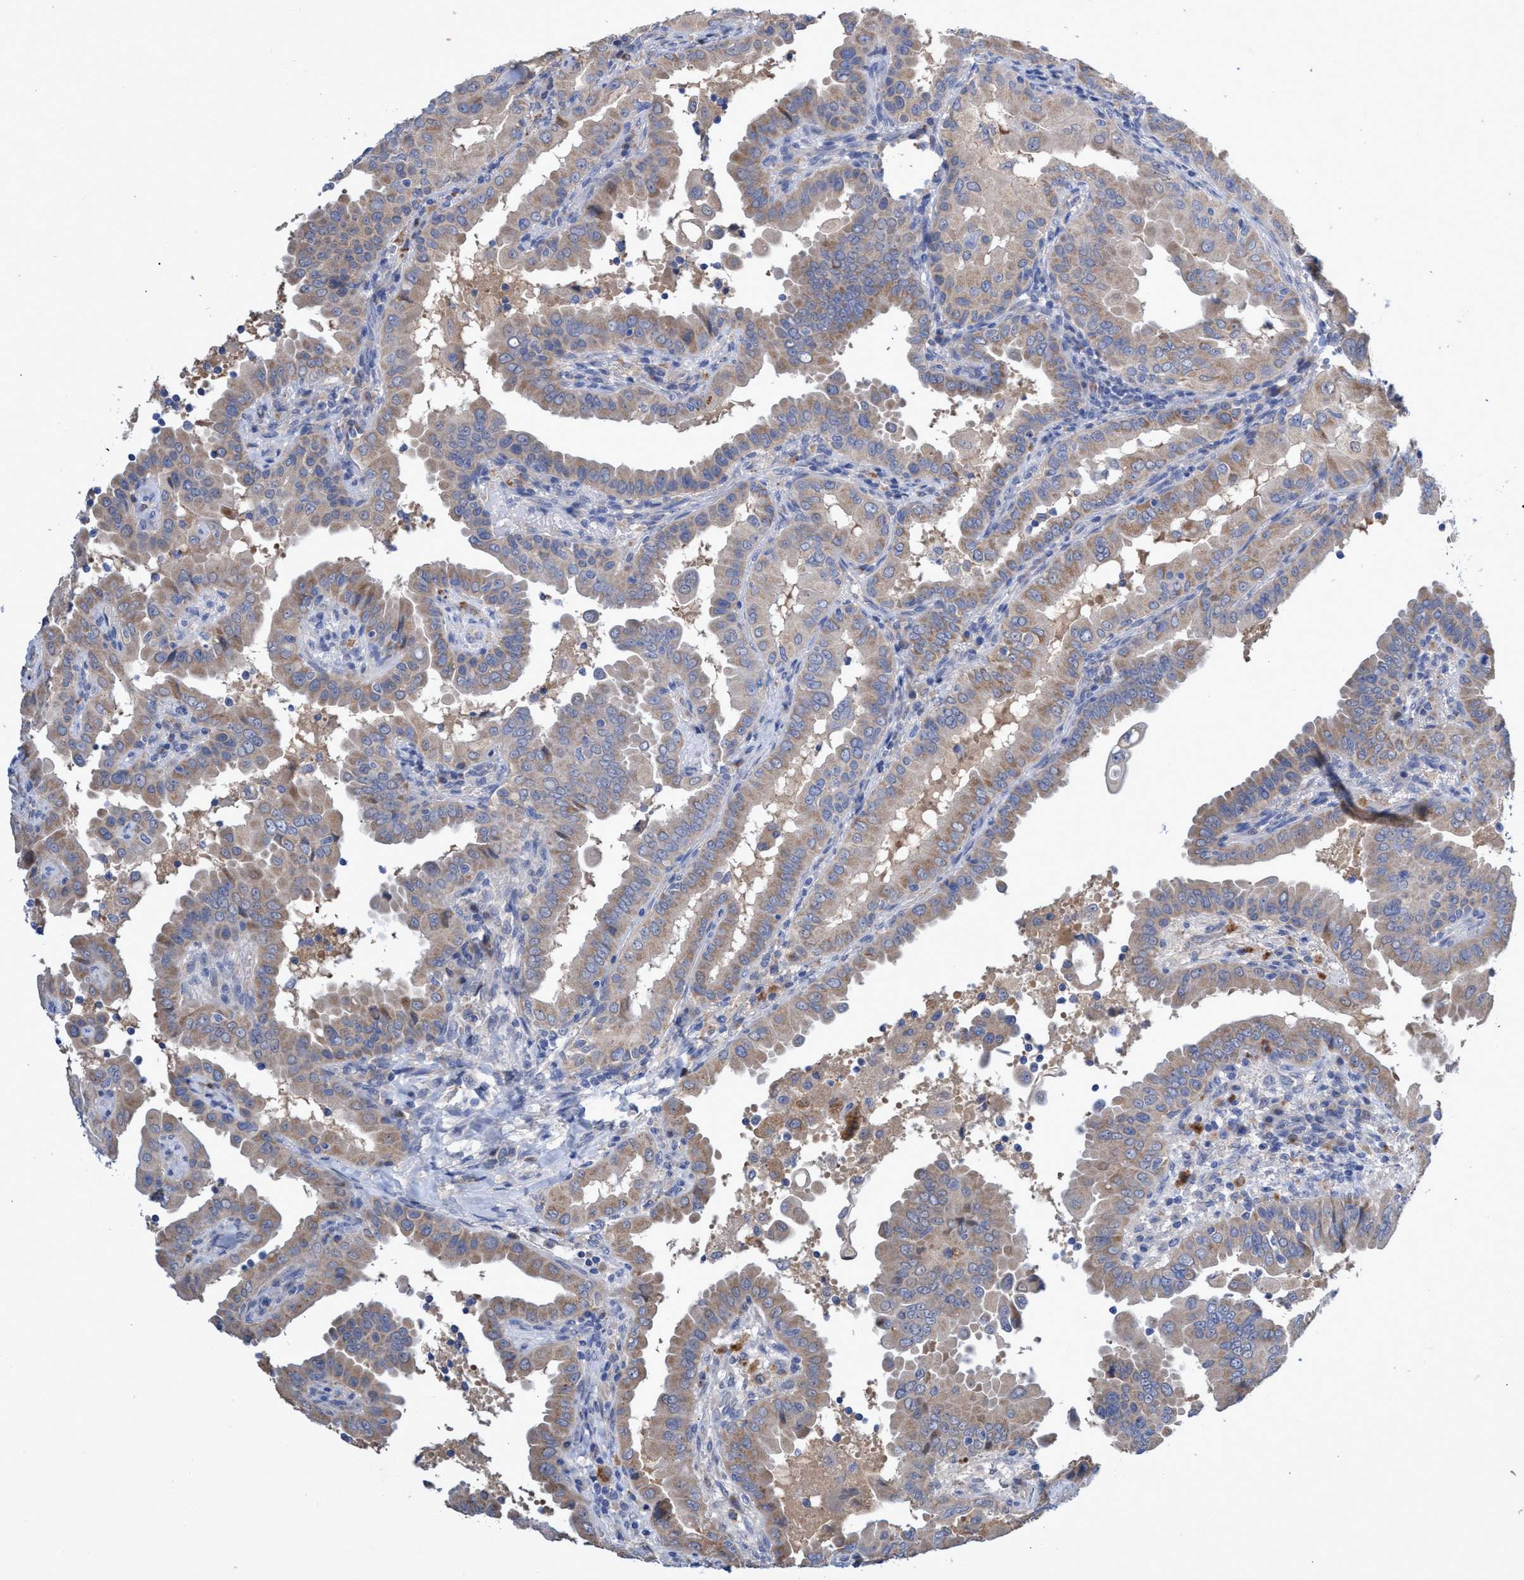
{"staining": {"intensity": "weak", "quantity": ">75%", "location": "cytoplasmic/membranous"}, "tissue": "thyroid cancer", "cell_type": "Tumor cells", "image_type": "cancer", "snomed": [{"axis": "morphology", "description": "Papillary adenocarcinoma, NOS"}, {"axis": "topography", "description": "Thyroid gland"}], "caption": "An image of human thyroid papillary adenocarcinoma stained for a protein reveals weak cytoplasmic/membranous brown staining in tumor cells.", "gene": "SVEP1", "patient": {"sex": "male", "age": 33}}